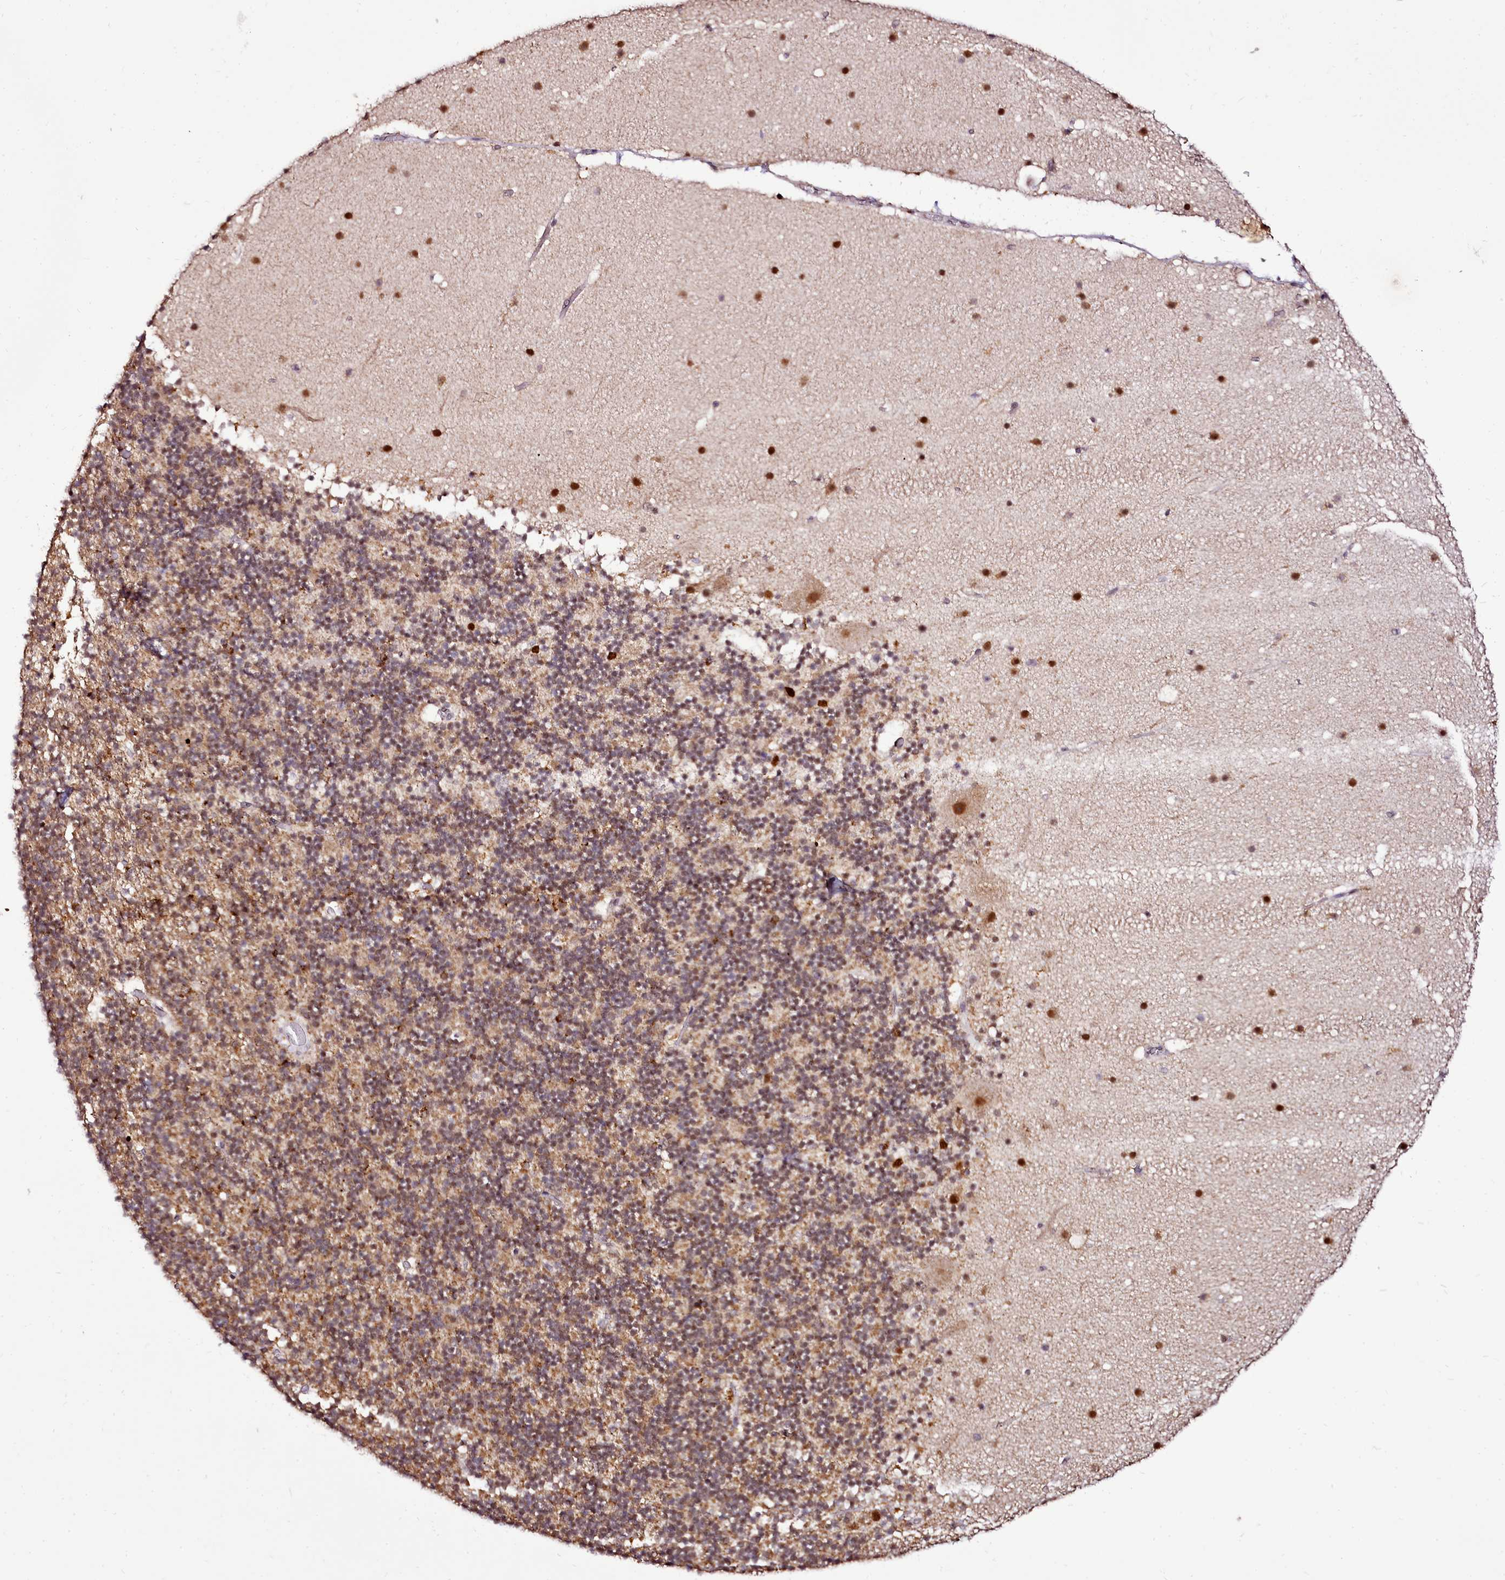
{"staining": {"intensity": "moderate", "quantity": "25%-75%", "location": "cytoplasmic/membranous,nuclear"}, "tissue": "cerebellum", "cell_type": "Cells in granular layer", "image_type": "normal", "snomed": [{"axis": "morphology", "description": "Normal tissue, NOS"}, {"axis": "topography", "description": "Cerebellum"}], "caption": "The image displays staining of unremarkable cerebellum, revealing moderate cytoplasmic/membranous,nuclear protein staining (brown color) within cells in granular layer.", "gene": "EDIL3", "patient": {"sex": "male", "age": 57}}